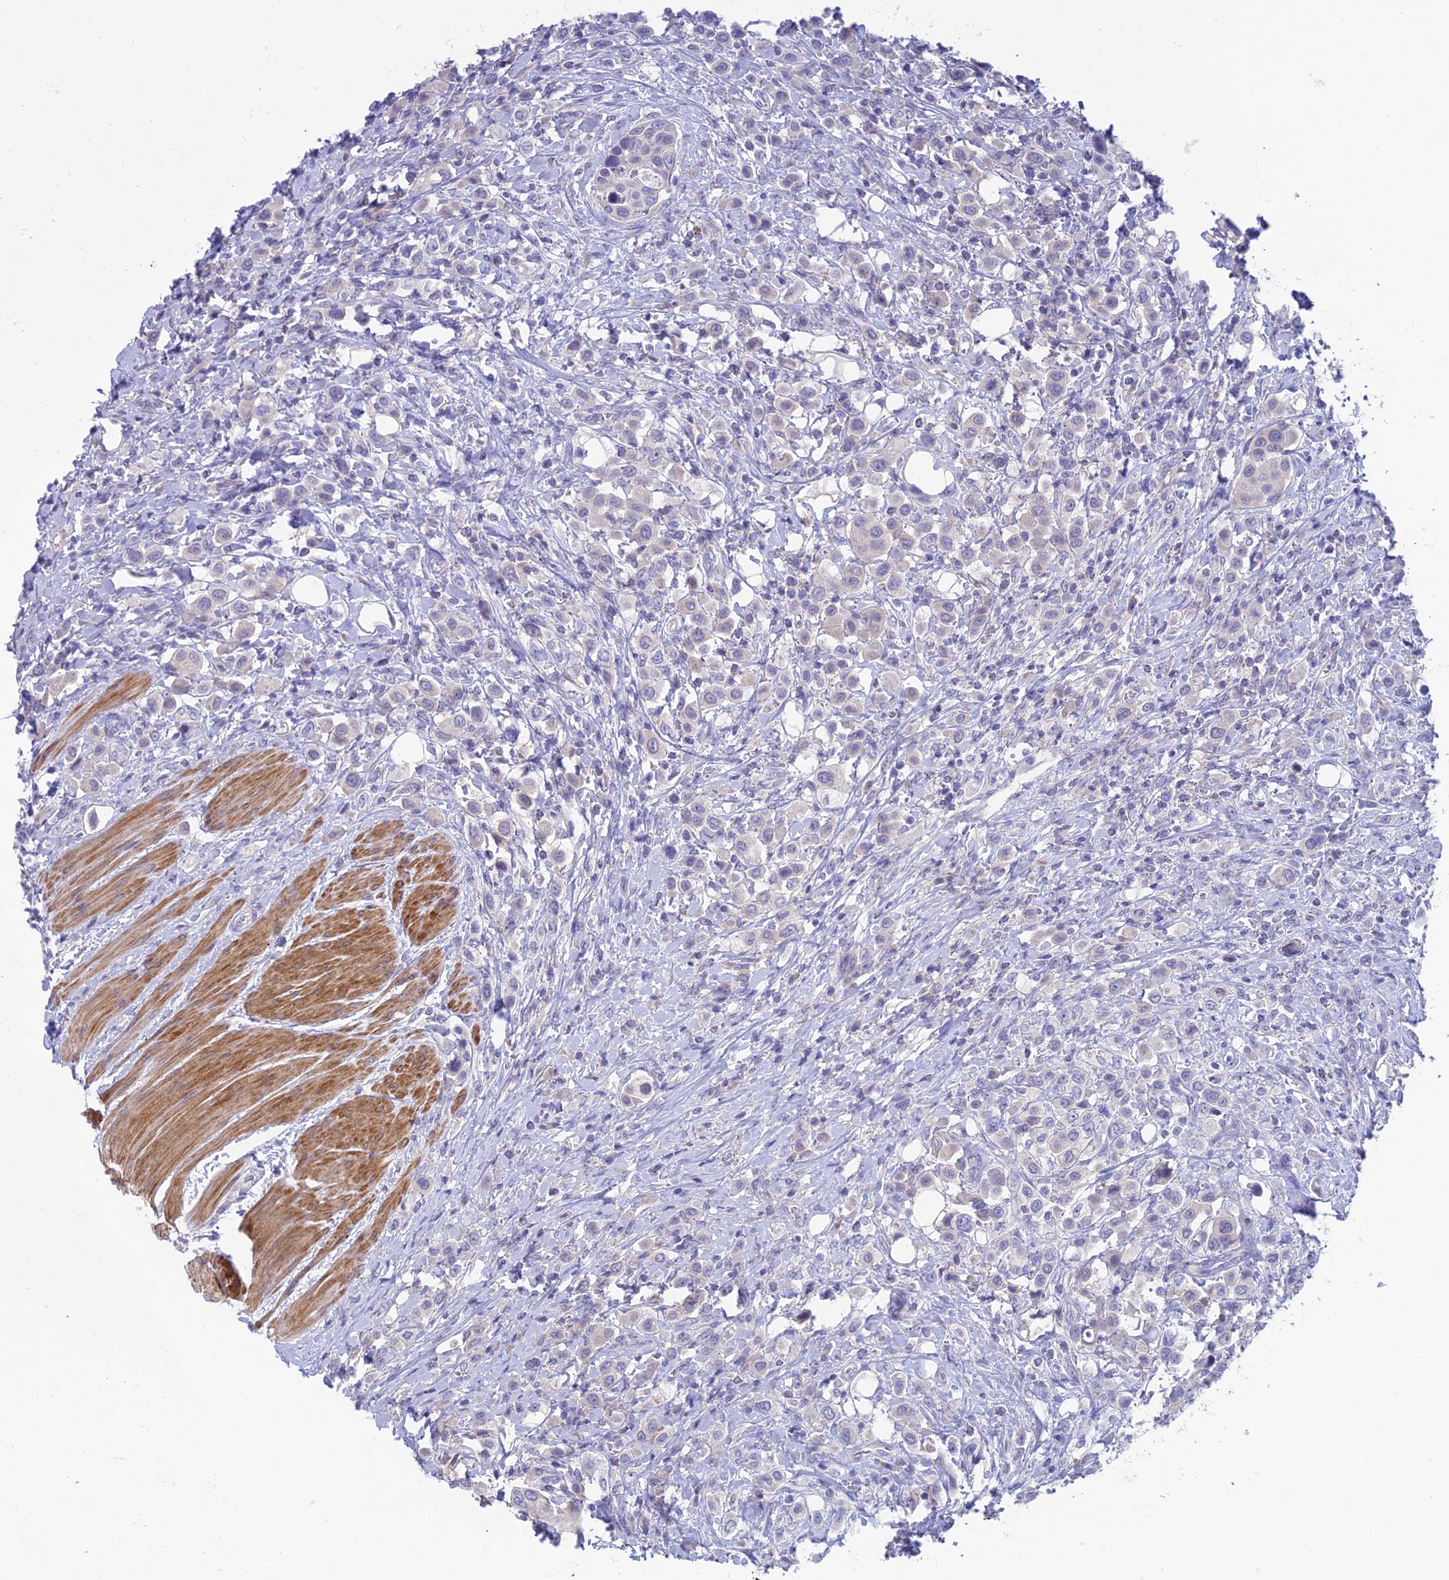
{"staining": {"intensity": "negative", "quantity": "none", "location": "none"}, "tissue": "urothelial cancer", "cell_type": "Tumor cells", "image_type": "cancer", "snomed": [{"axis": "morphology", "description": "Urothelial carcinoma, High grade"}, {"axis": "topography", "description": "Urinary bladder"}], "caption": "DAB (3,3'-diaminobenzidine) immunohistochemical staining of human urothelial carcinoma (high-grade) reveals no significant staining in tumor cells.", "gene": "XPO7", "patient": {"sex": "male", "age": 50}}